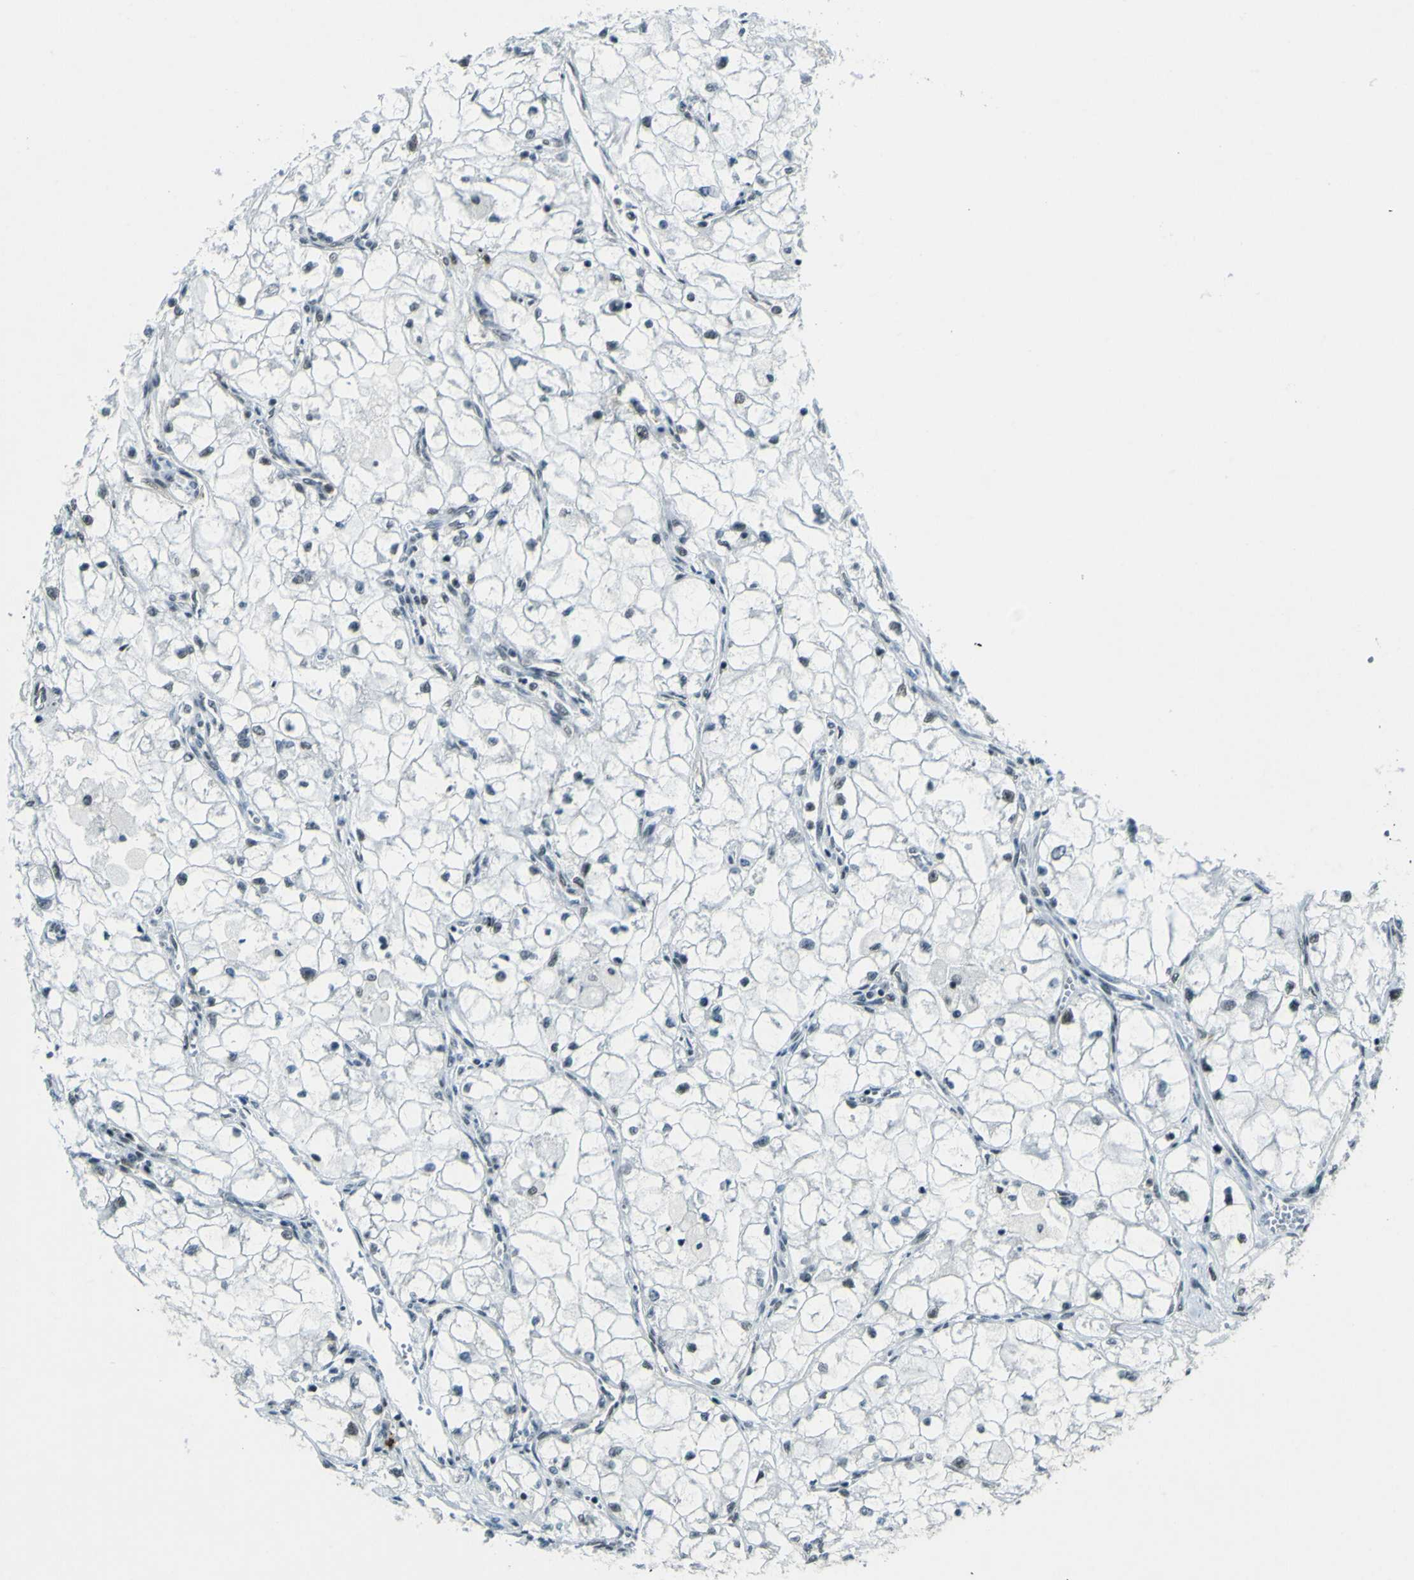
{"staining": {"intensity": "negative", "quantity": "none", "location": "none"}, "tissue": "renal cancer", "cell_type": "Tumor cells", "image_type": "cancer", "snomed": [{"axis": "morphology", "description": "Adenocarcinoma, NOS"}, {"axis": "topography", "description": "Kidney"}], "caption": "Tumor cells are negative for brown protein staining in renal cancer. The staining was performed using DAB to visualize the protein expression in brown, while the nuclei were stained in blue with hematoxylin (Magnification: 20x).", "gene": "CEBPG", "patient": {"sex": "female", "age": 70}}